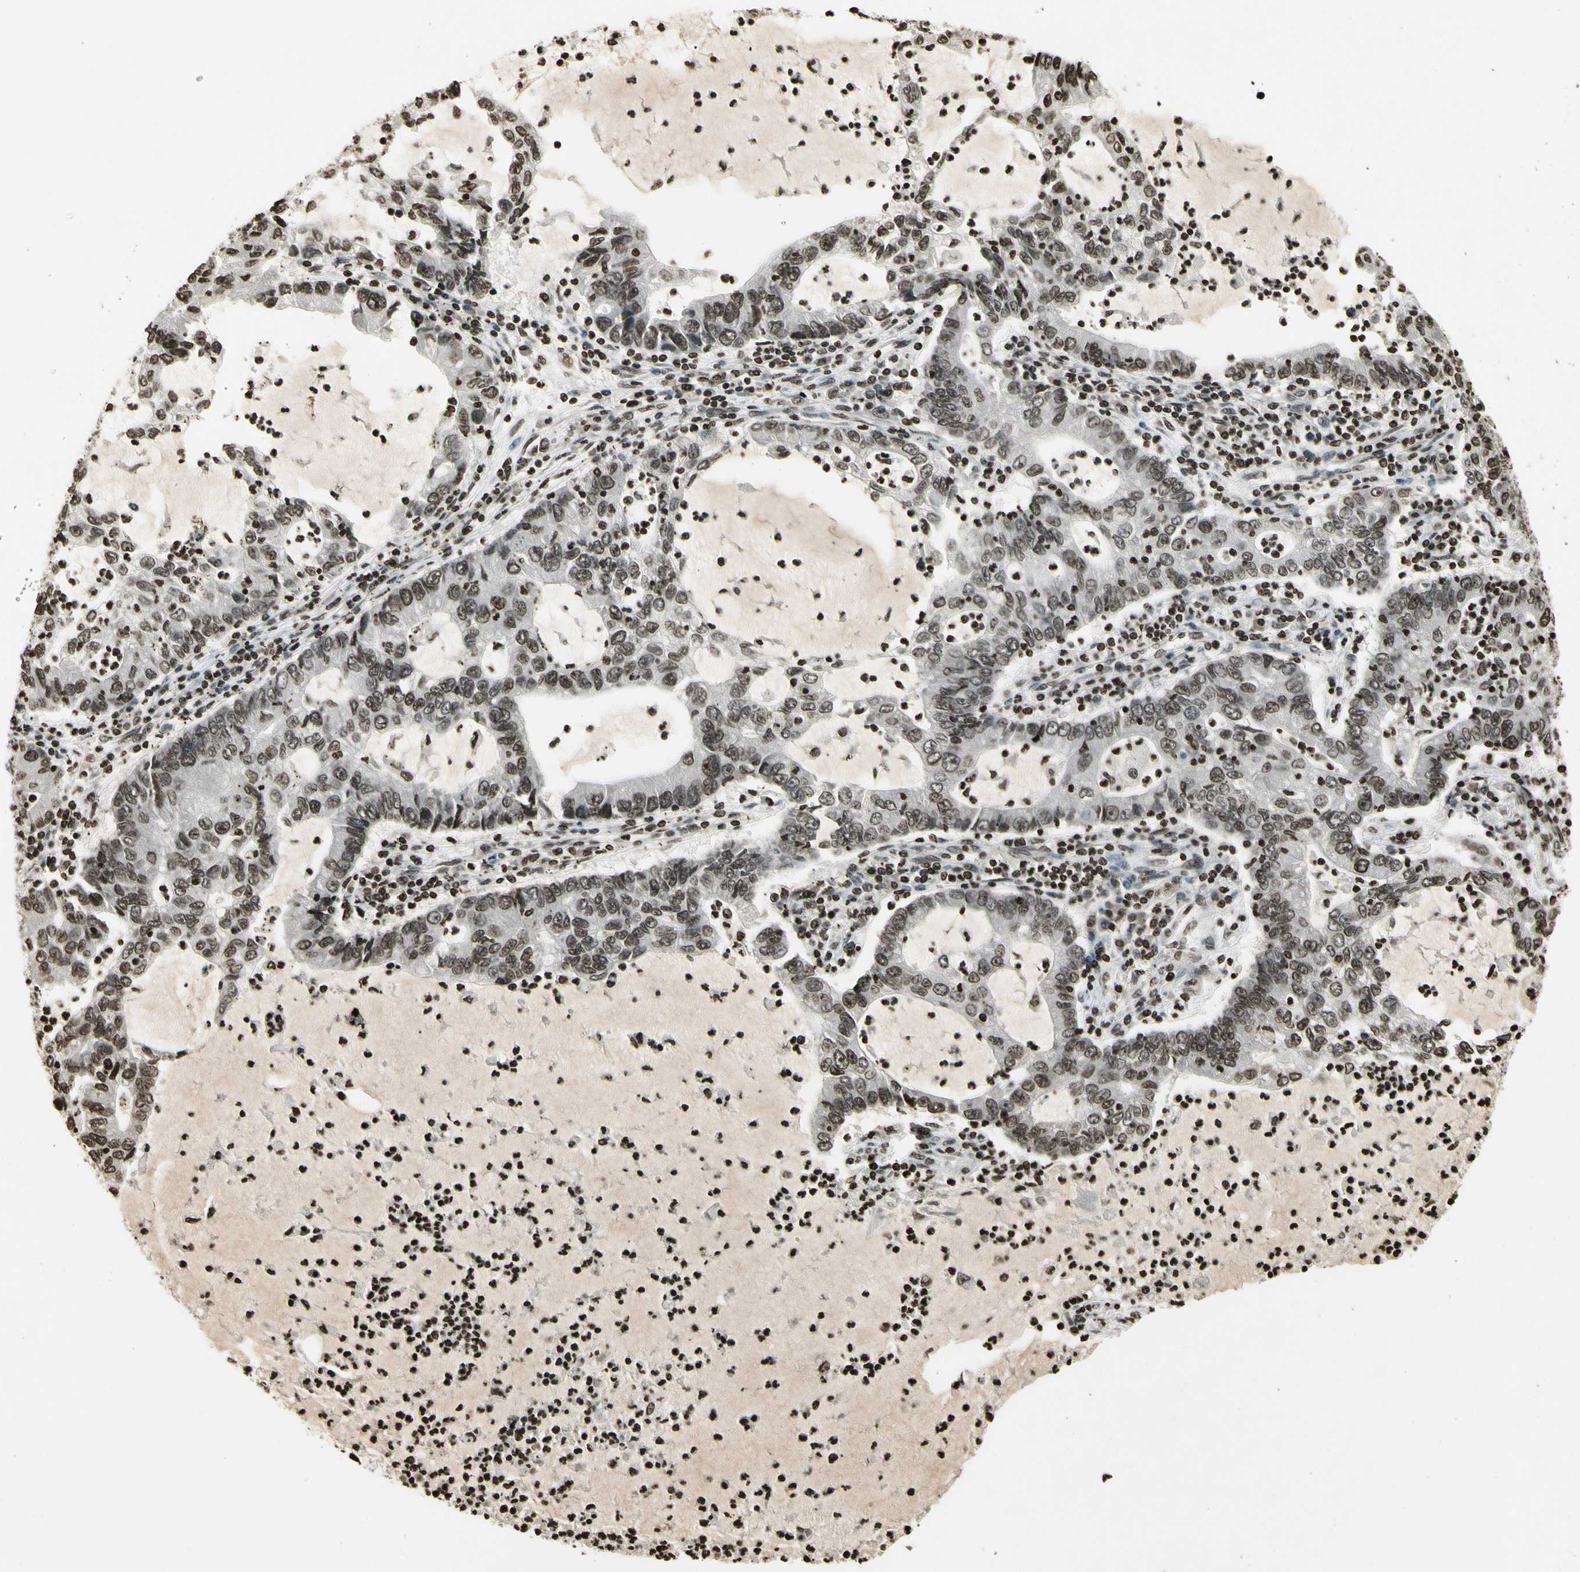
{"staining": {"intensity": "weak", "quantity": ">75%", "location": "nuclear"}, "tissue": "lung cancer", "cell_type": "Tumor cells", "image_type": "cancer", "snomed": [{"axis": "morphology", "description": "Adenocarcinoma, NOS"}, {"axis": "topography", "description": "Lung"}], "caption": "Lung cancer stained with immunohistochemistry reveals weak nuclear expression in approximately >75% of tumor cells.", "gene": "RORA", "patient": {"sex": "female", "age": 51}}